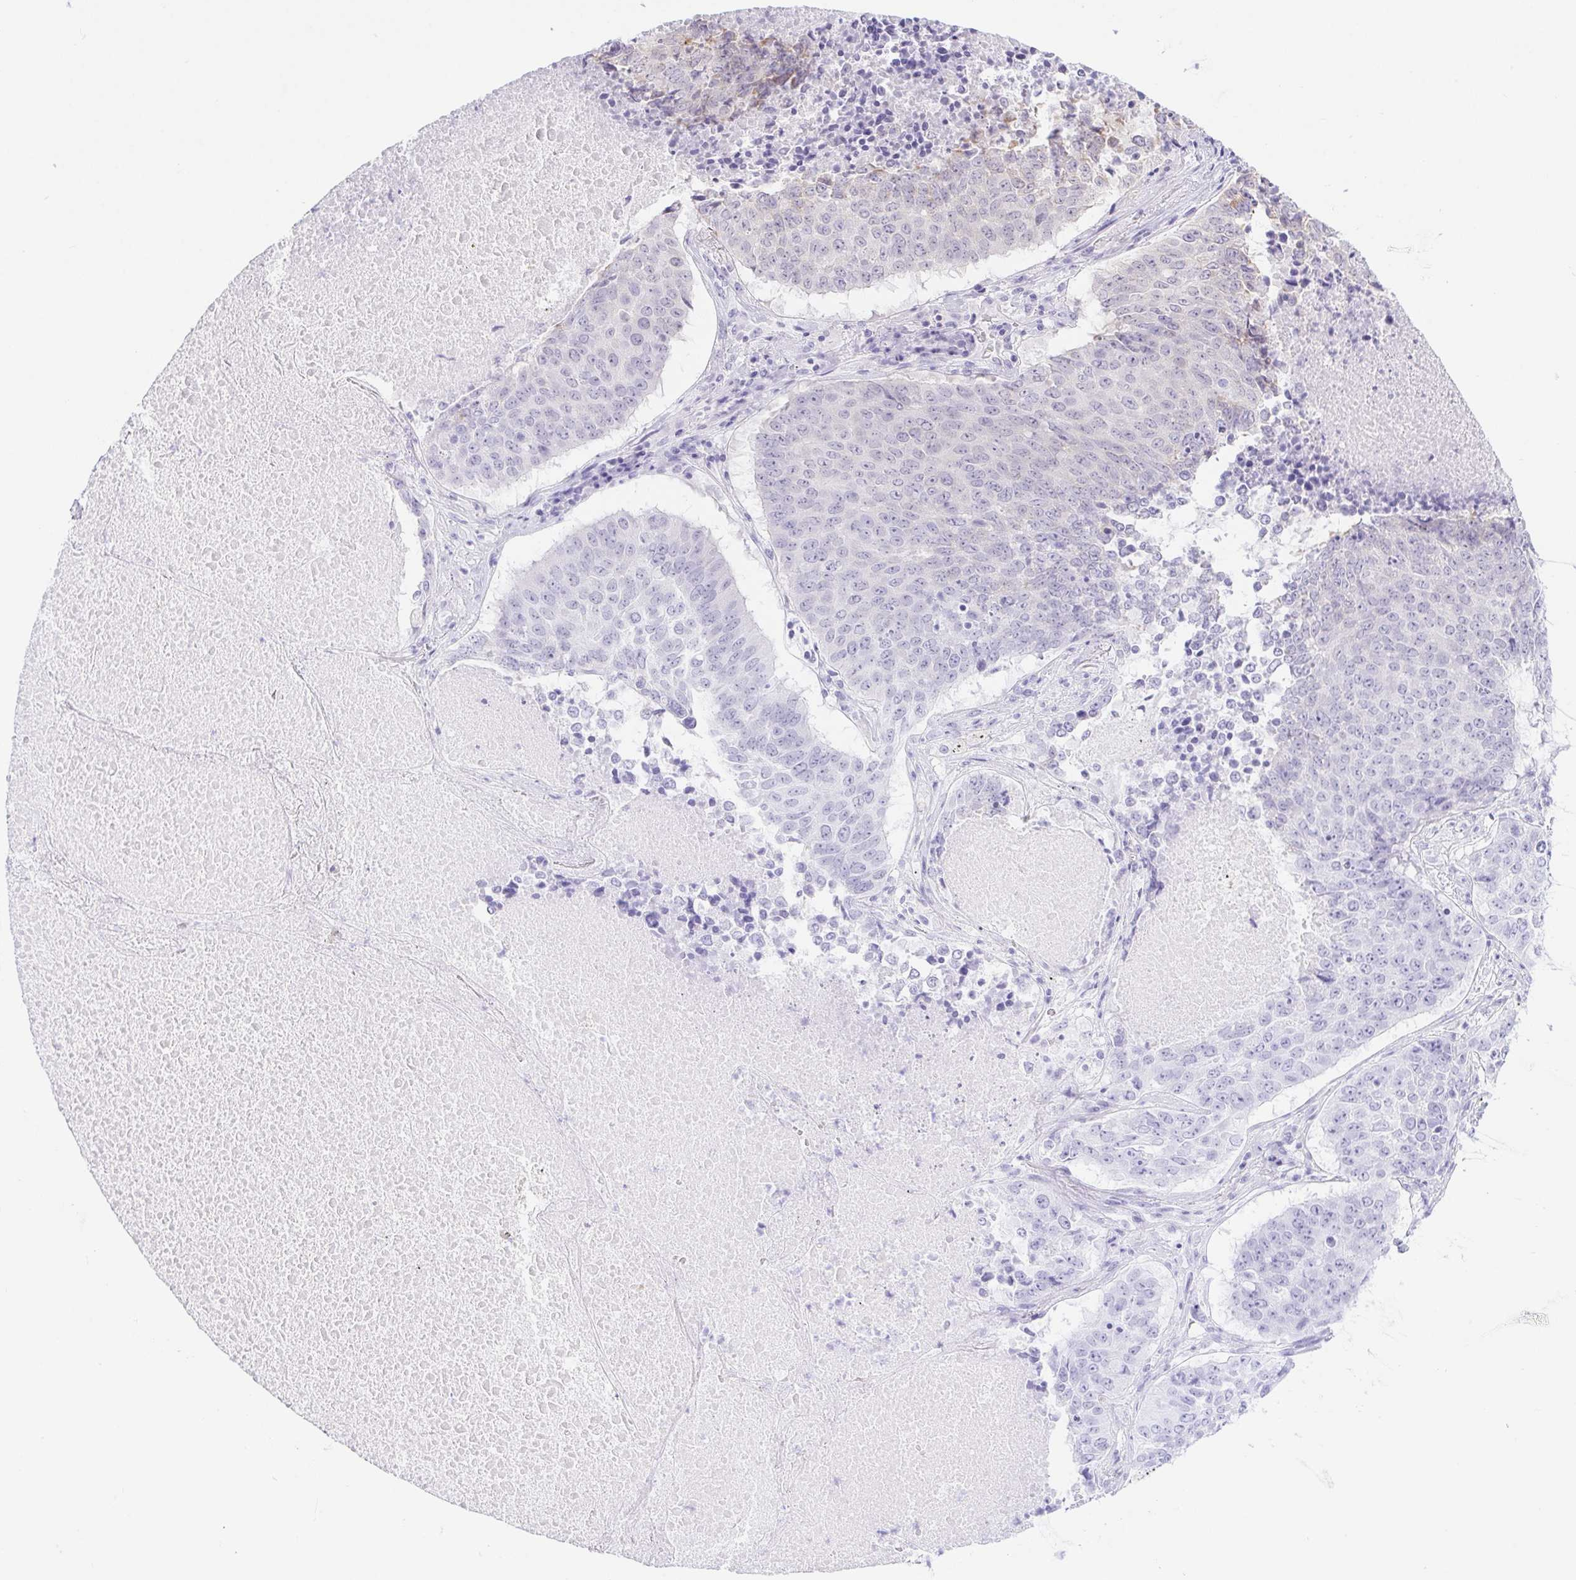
{"staining": {"intensity": "negative", "quantity": "none", "location": "none"}, "tissue": "lung cancer", "cell_type": "Tumor cells", "image_type": "cancer", "snomed": [{"axis": "morphology", "description": "Normal tissue, NOS"}, {"axis": "morphology", "description": "Squamous cell carcinoma, NOS"}, {"axis": "topography", "description": "Bronchus"}, {"axis": "topography", "description": "Lung"}], "caption": "The immunohistochemistry (IHC) micrograph has no significant staining in tumor cells of lung cancer tissue.", "gene": "DDX17", "patient": {"sex": "male", "age": 64}}